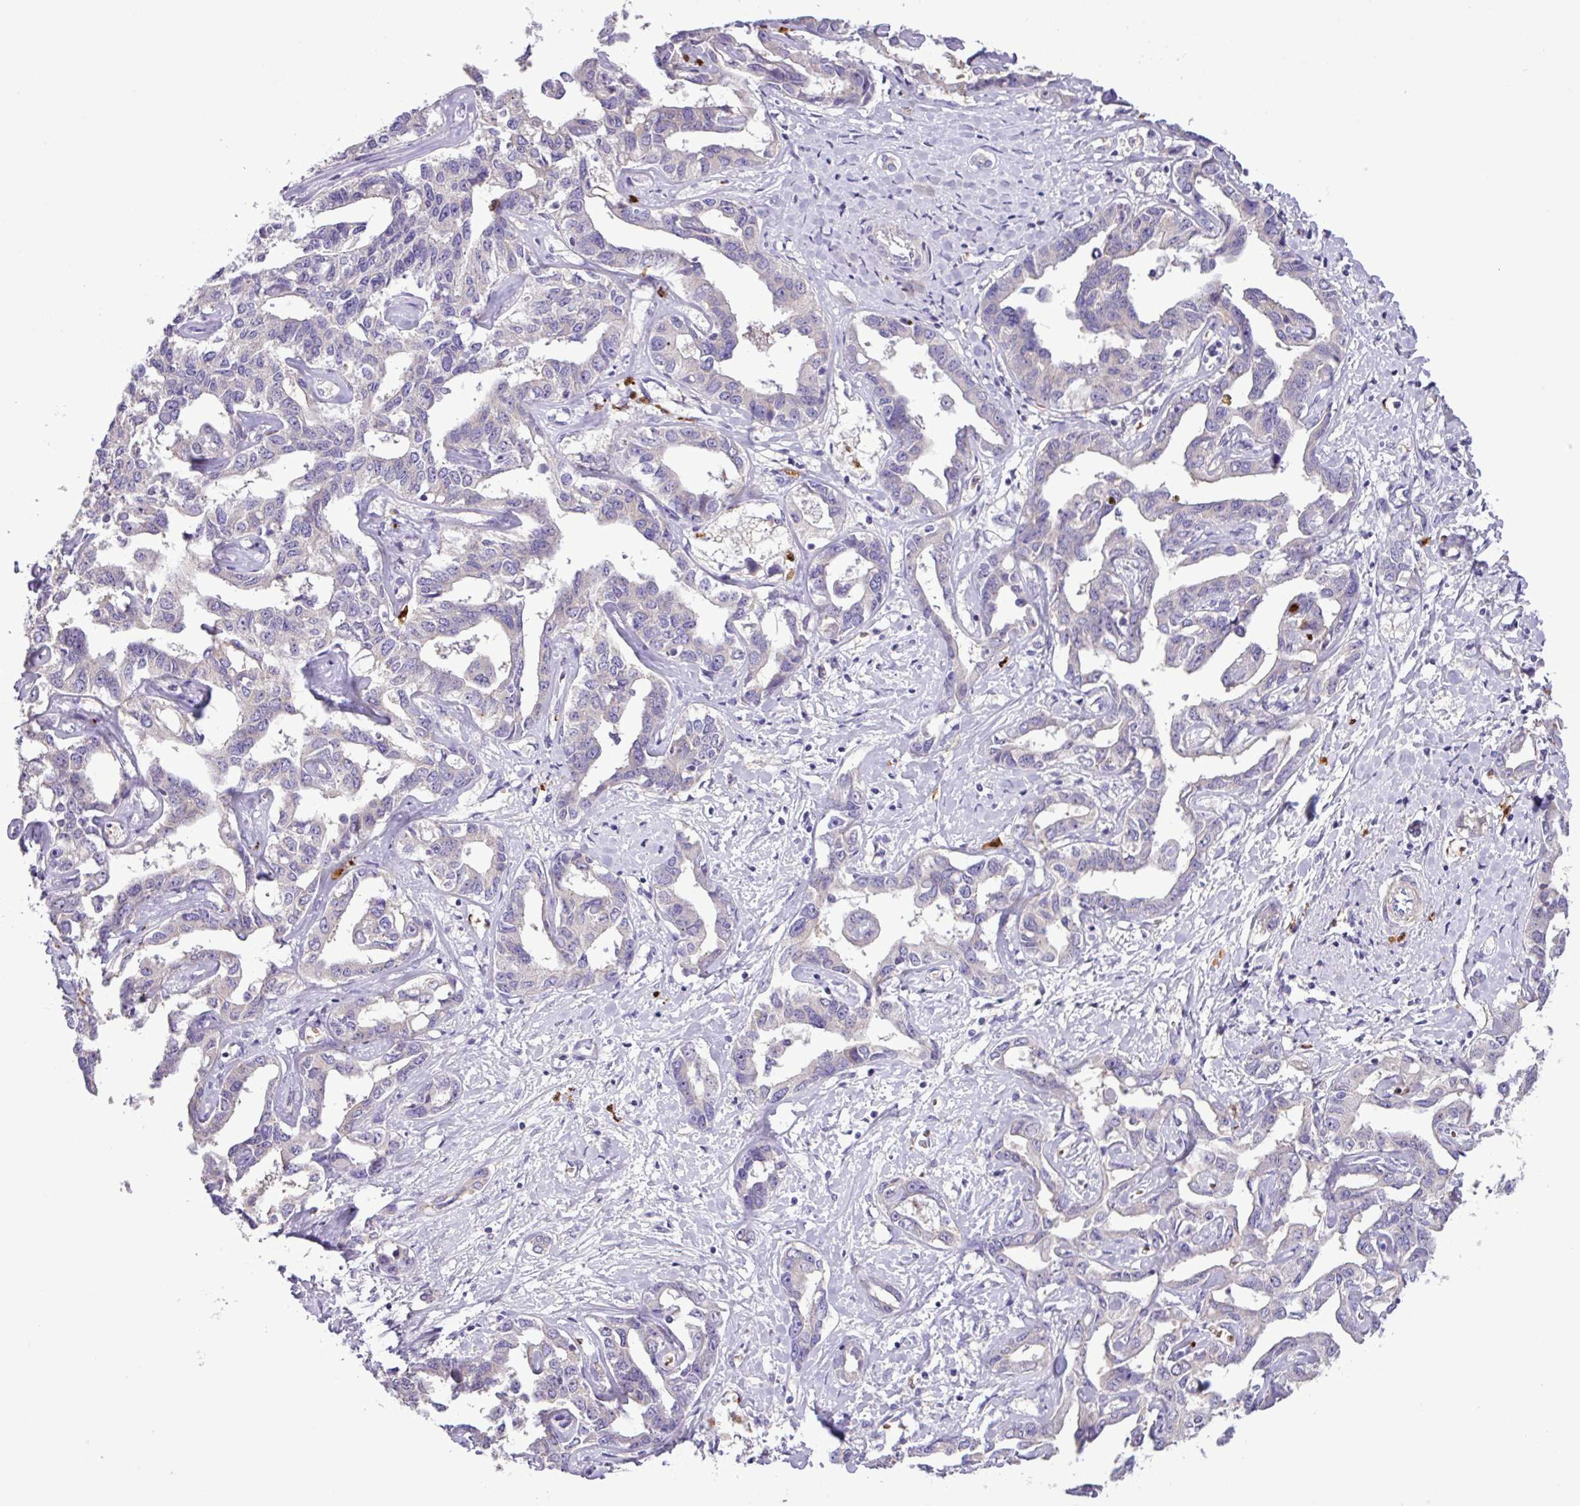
{"staining": {"intensity": "negative", "quantity": "none", "location": "none"}, "tissue": "liver cancer", "cell_type": "Tumor cells", "image_type": "cancer", "snomed": [{"axis": "morphology", "description": "Cholangiocarcinoma"}, {"axis": "topography", "description": "Liver"}], "caption": "Tumor cells show no significant protein staining in cholangiocarcinoma (liver).", "gene": "MGAT4B", "patient": {"sex": "male", "age": 59}}